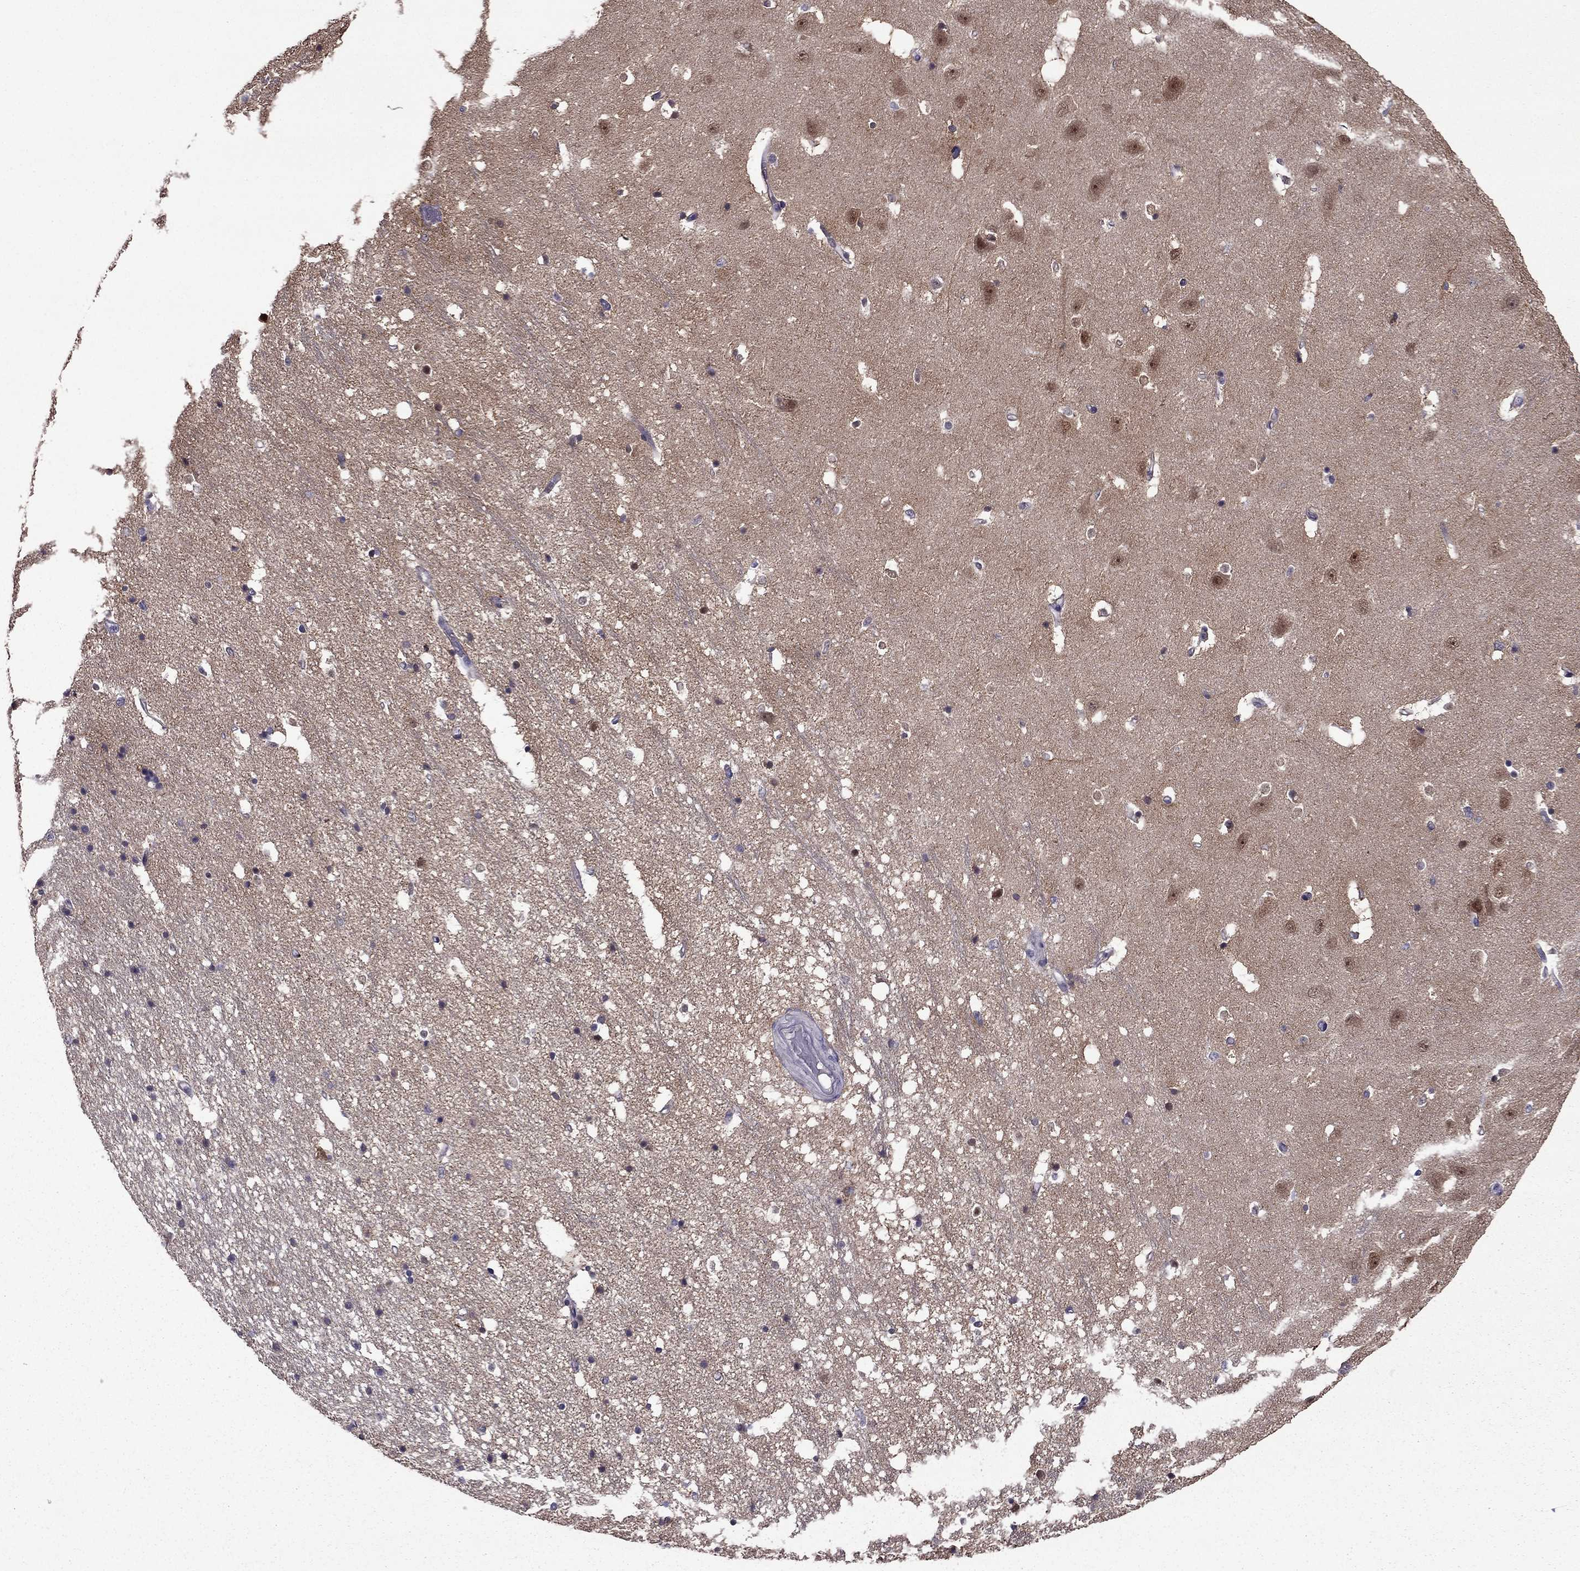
{"staining": {"intensity": "negative", "quantity": "none", "location": "none"}, "tissue": "hippocampus", "cell_type": "Glial cells", "image_type": "normal", "snomed": [{"axis": "morphology", "description": "Normal tissue, NOS"}, {"axis": "topography", "description": "Hippocampus"}], "caption": "Micrograph shows no significant protein positivity in glial cells of benign hippocampus.", "gene": "CDK5", "patient": {"sex": "male", "age": 44}}